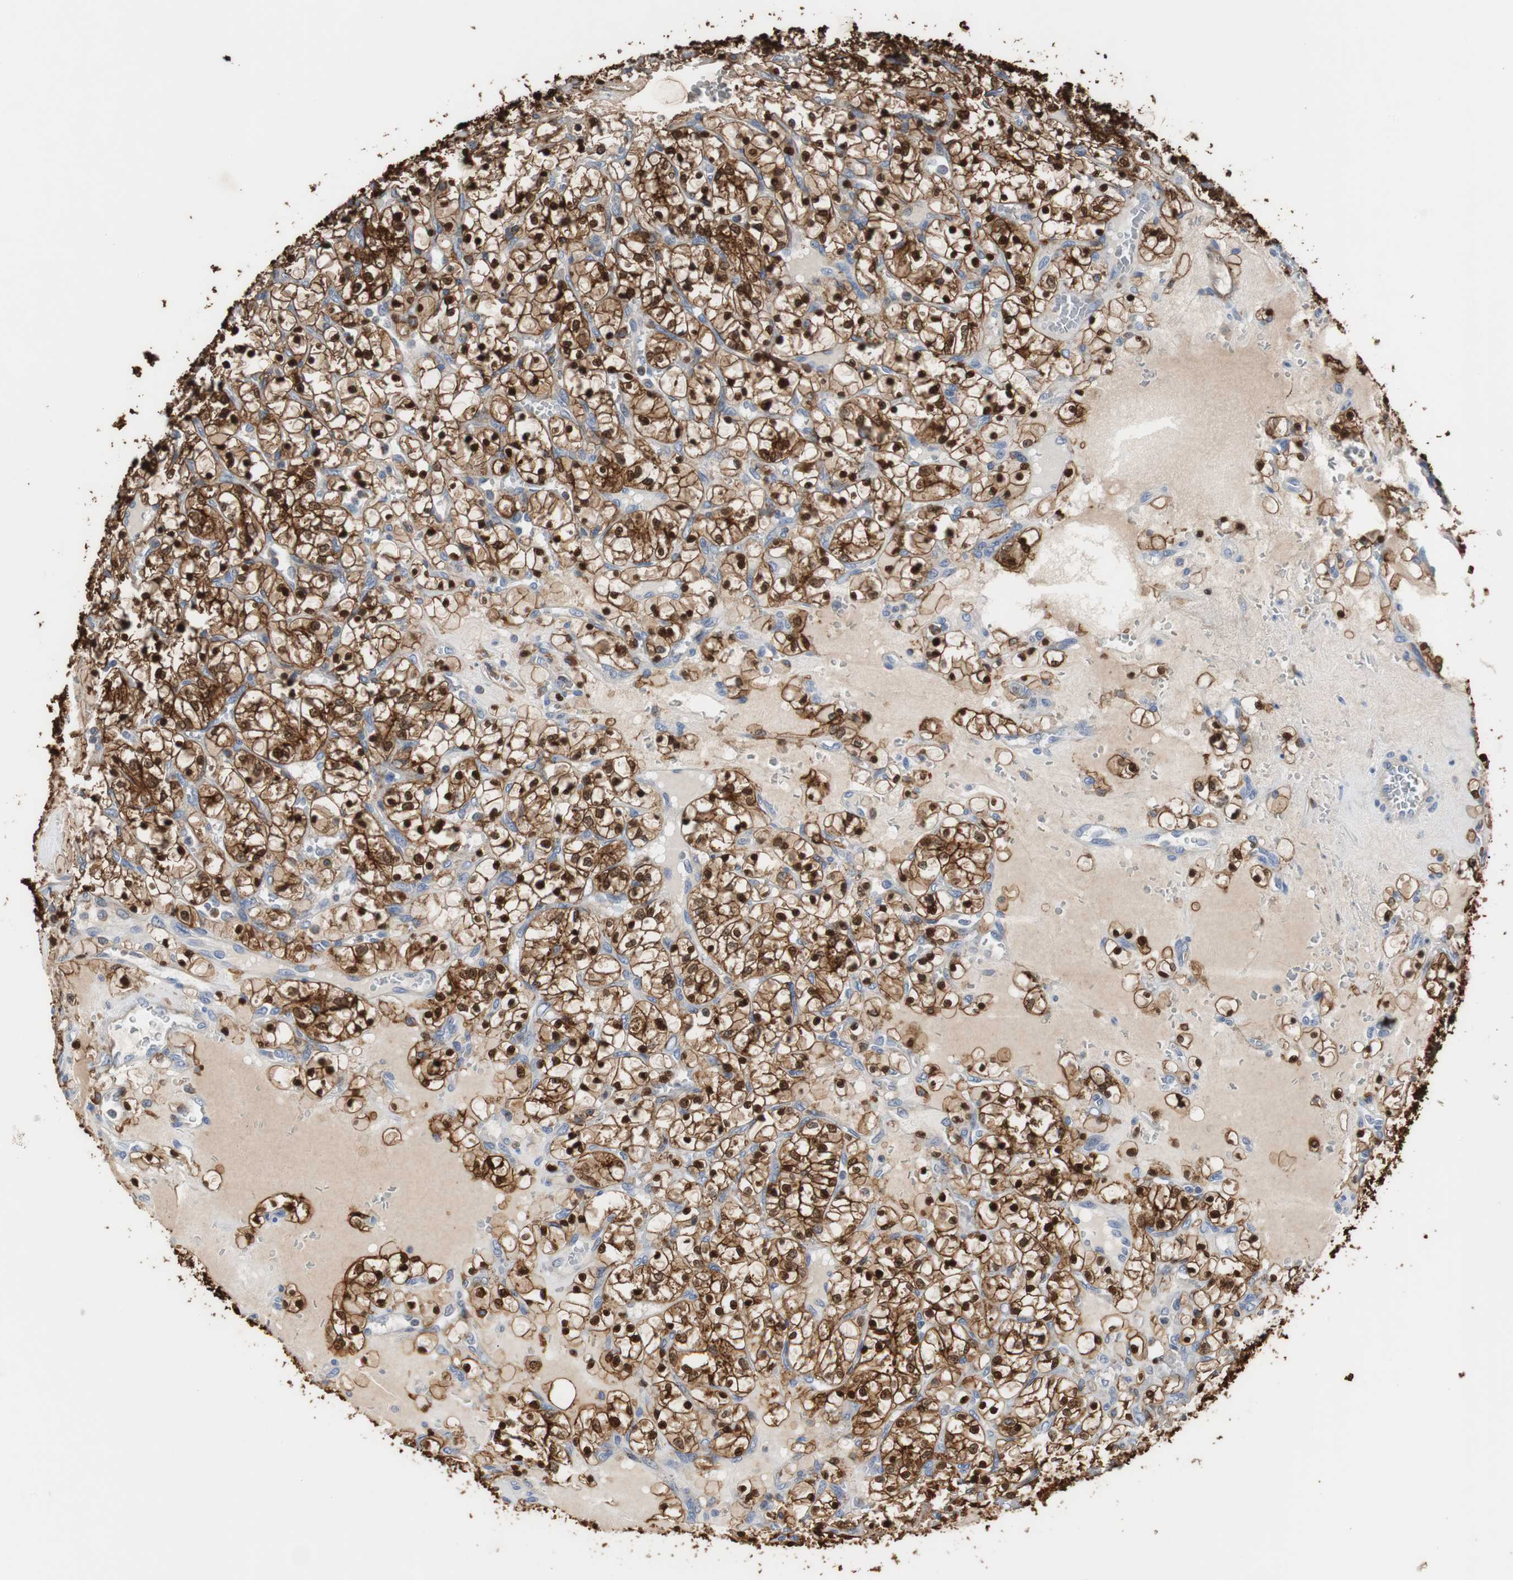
{"staining": {"intensity": "strong", "quantity": ">75%", "location": "cytoplasmic/membranous,nuclear"}, "tissue": "renal cancer", "cell_type": "Tumor cells", "image_type": "cancer", "snomed": [{"axis": "morphology", "description": "Adenocarcinoma, NOS"}, {"axis": "topography", "description": "Kidney"}], "caption": "Protein analysis of renal cancer tissue exhibits strong cytoplasmic/membranous and nuclear staining in approximately >75% of tumor cells.", "gene": "ANXA4", "patient": {"sex": "female", "age": 69}}